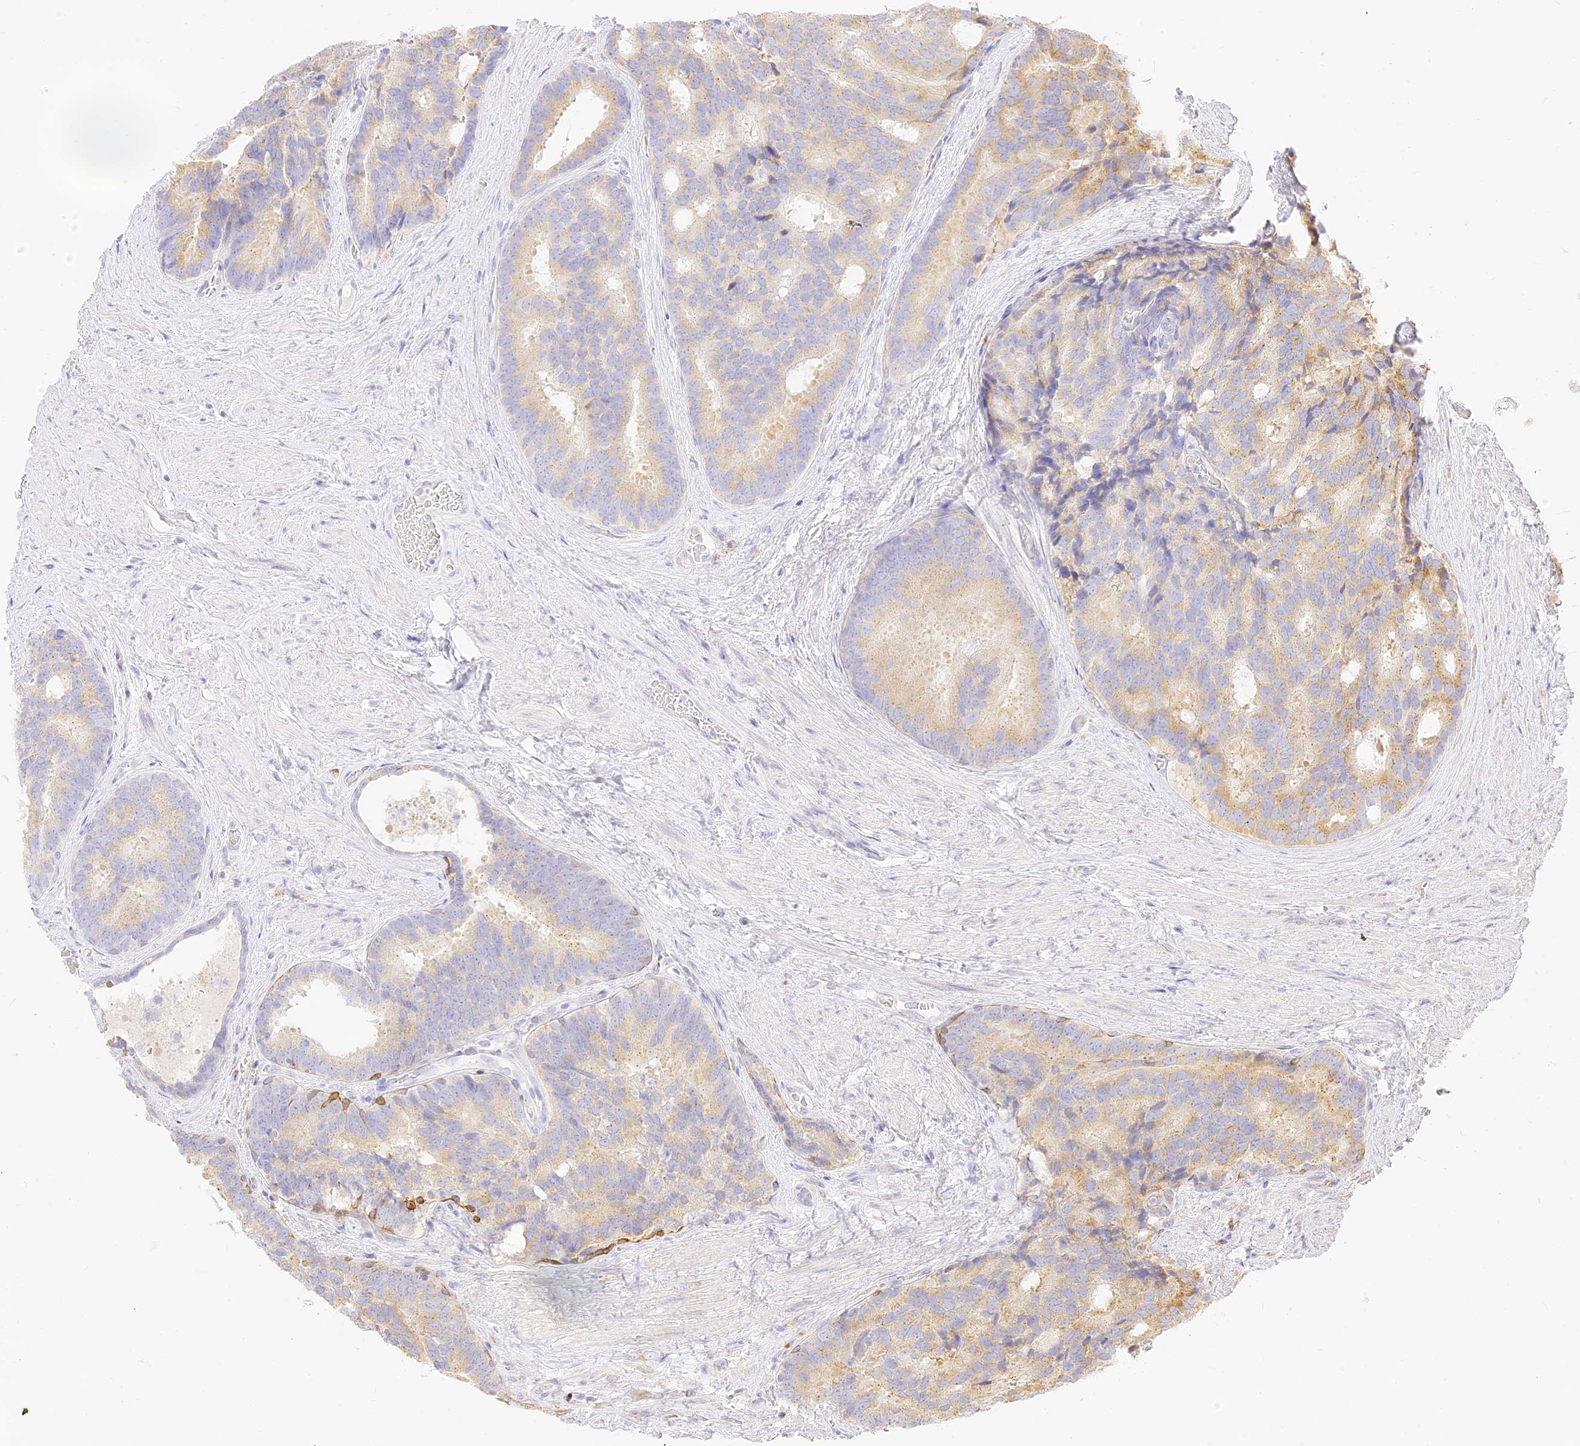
{"staining": {"intensity": "weak", "quantity": "25%-75%", "location": "cytoplasmic/membranous"}, "tissue": "prostate cancer", "cell_type": "Tumor cells", "image_type": "cancer", "snomed": [{"axis": "morphology", "description": "Adenocarcinoma, Low grade"}, {"axis": "topography", "description": "Prostate"}], "caption": "Human prostate low-grade adenocarcinoma stained with a protein marker reveals weak staining in tumor cells.", "gene": "SEC13", "patient": {"sex": "male", "age": 71}}